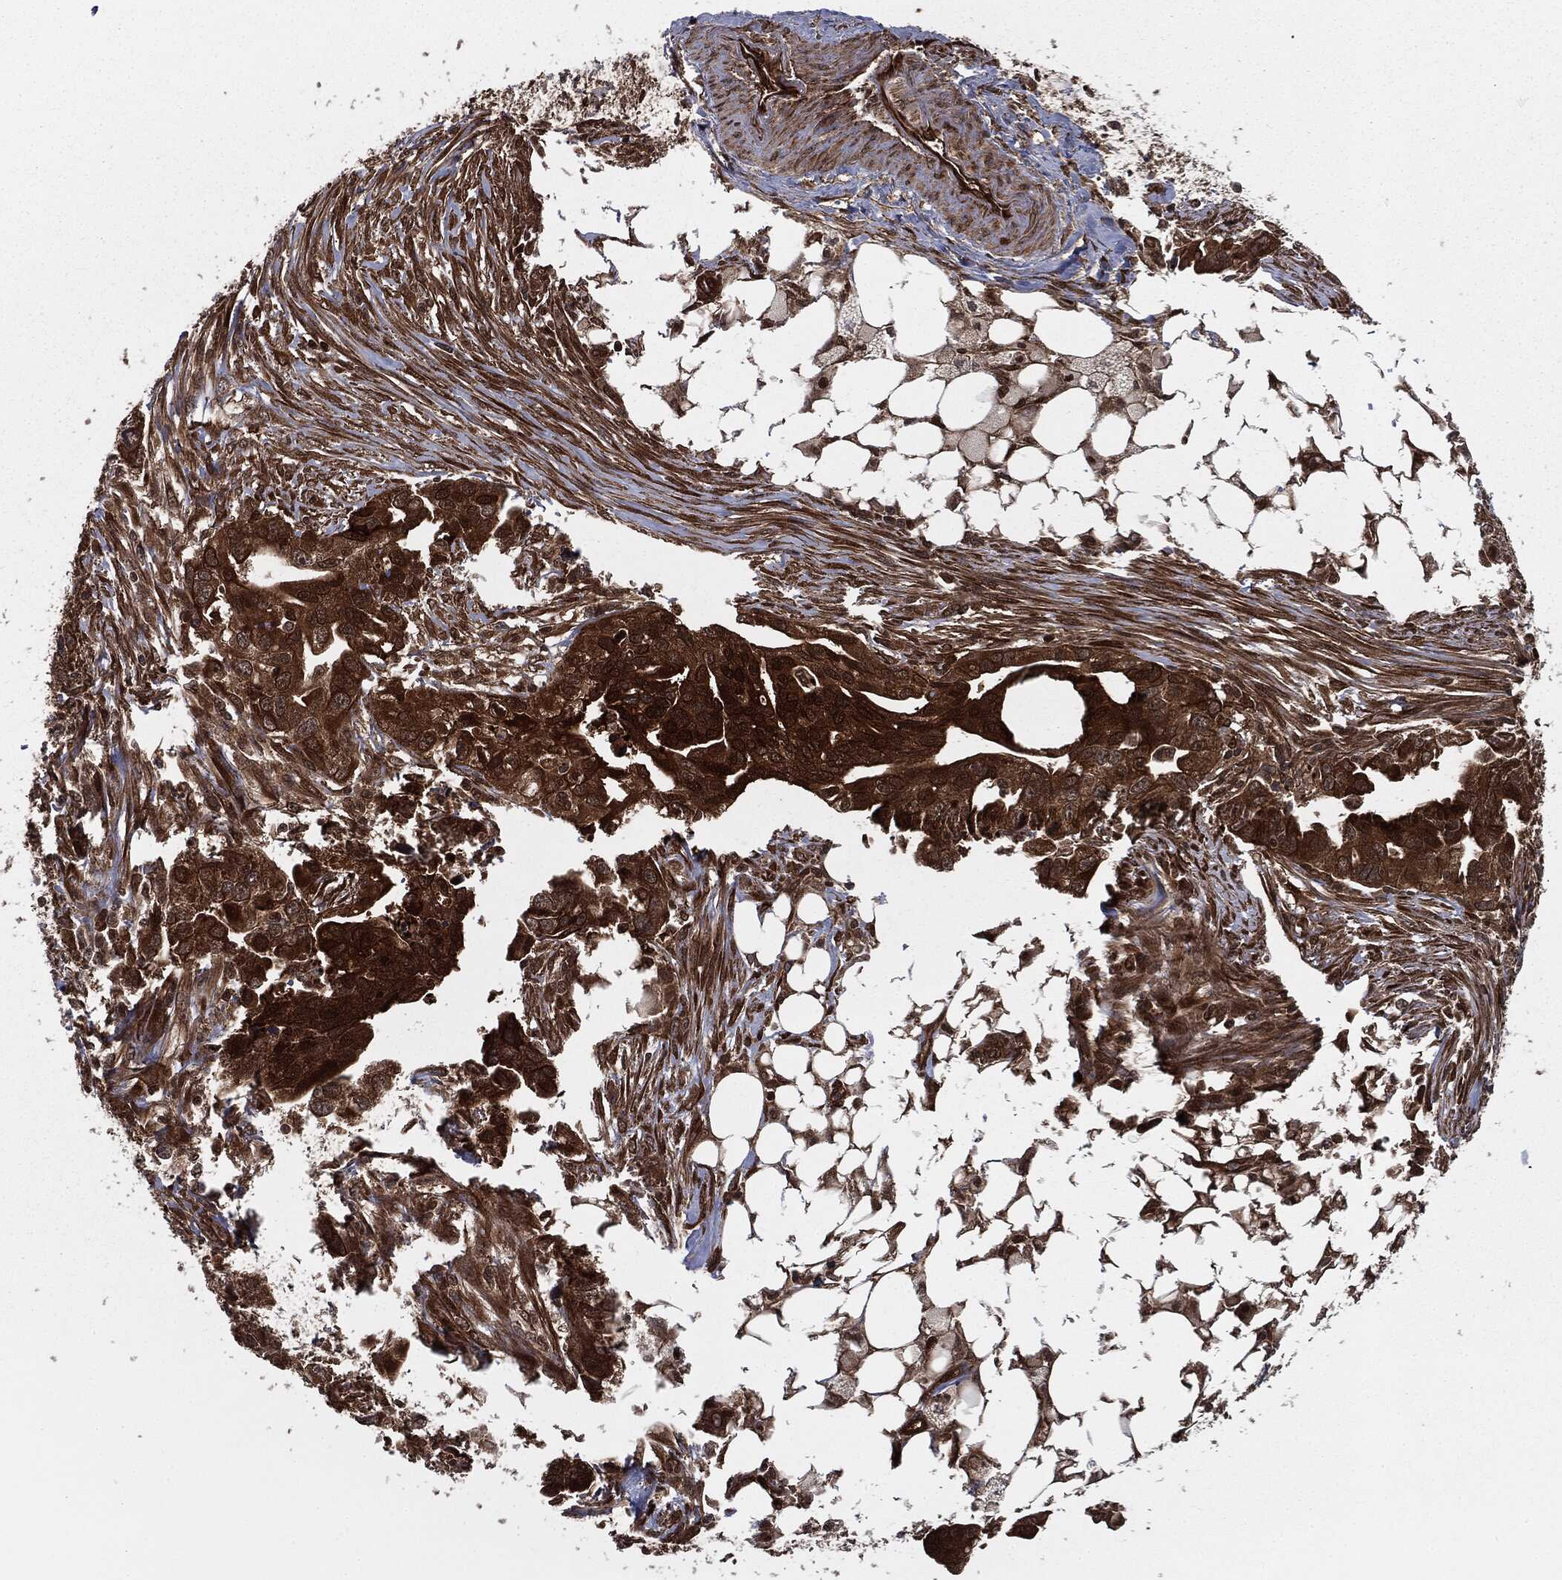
{"staining": {"intensity": "strong", "quantity": ">75%", "location": "cytoplasmic/membranous,nuclear"}, "tissue": "ovarian cancer", "cell_type": "Tumor cells", "image_type": "cancer", "snomed": [{"axis": "morphology", "description": "Carcinoma, endometroid"}, {"axis": "morphology", "description": "Cystadenocarcinoma, serous, NOS"}, {"axis": "topography", "description": "Ovary"}], "caption": "Immunohistochemistry (IHC) photomicrograph of neoplastic tissue: human endometroid carcinoma (ovarian) stained using immunohistochemistry (IHC) displays high levels of strong protein expression localized specifically in the cytoplasmic/membranous and nuclear of tumor cells, appearing as a cytoplasmic/membranous and nuclear brown color.", "gene": "RANBP9", "patient": {"sex": "female", "age": 45}}